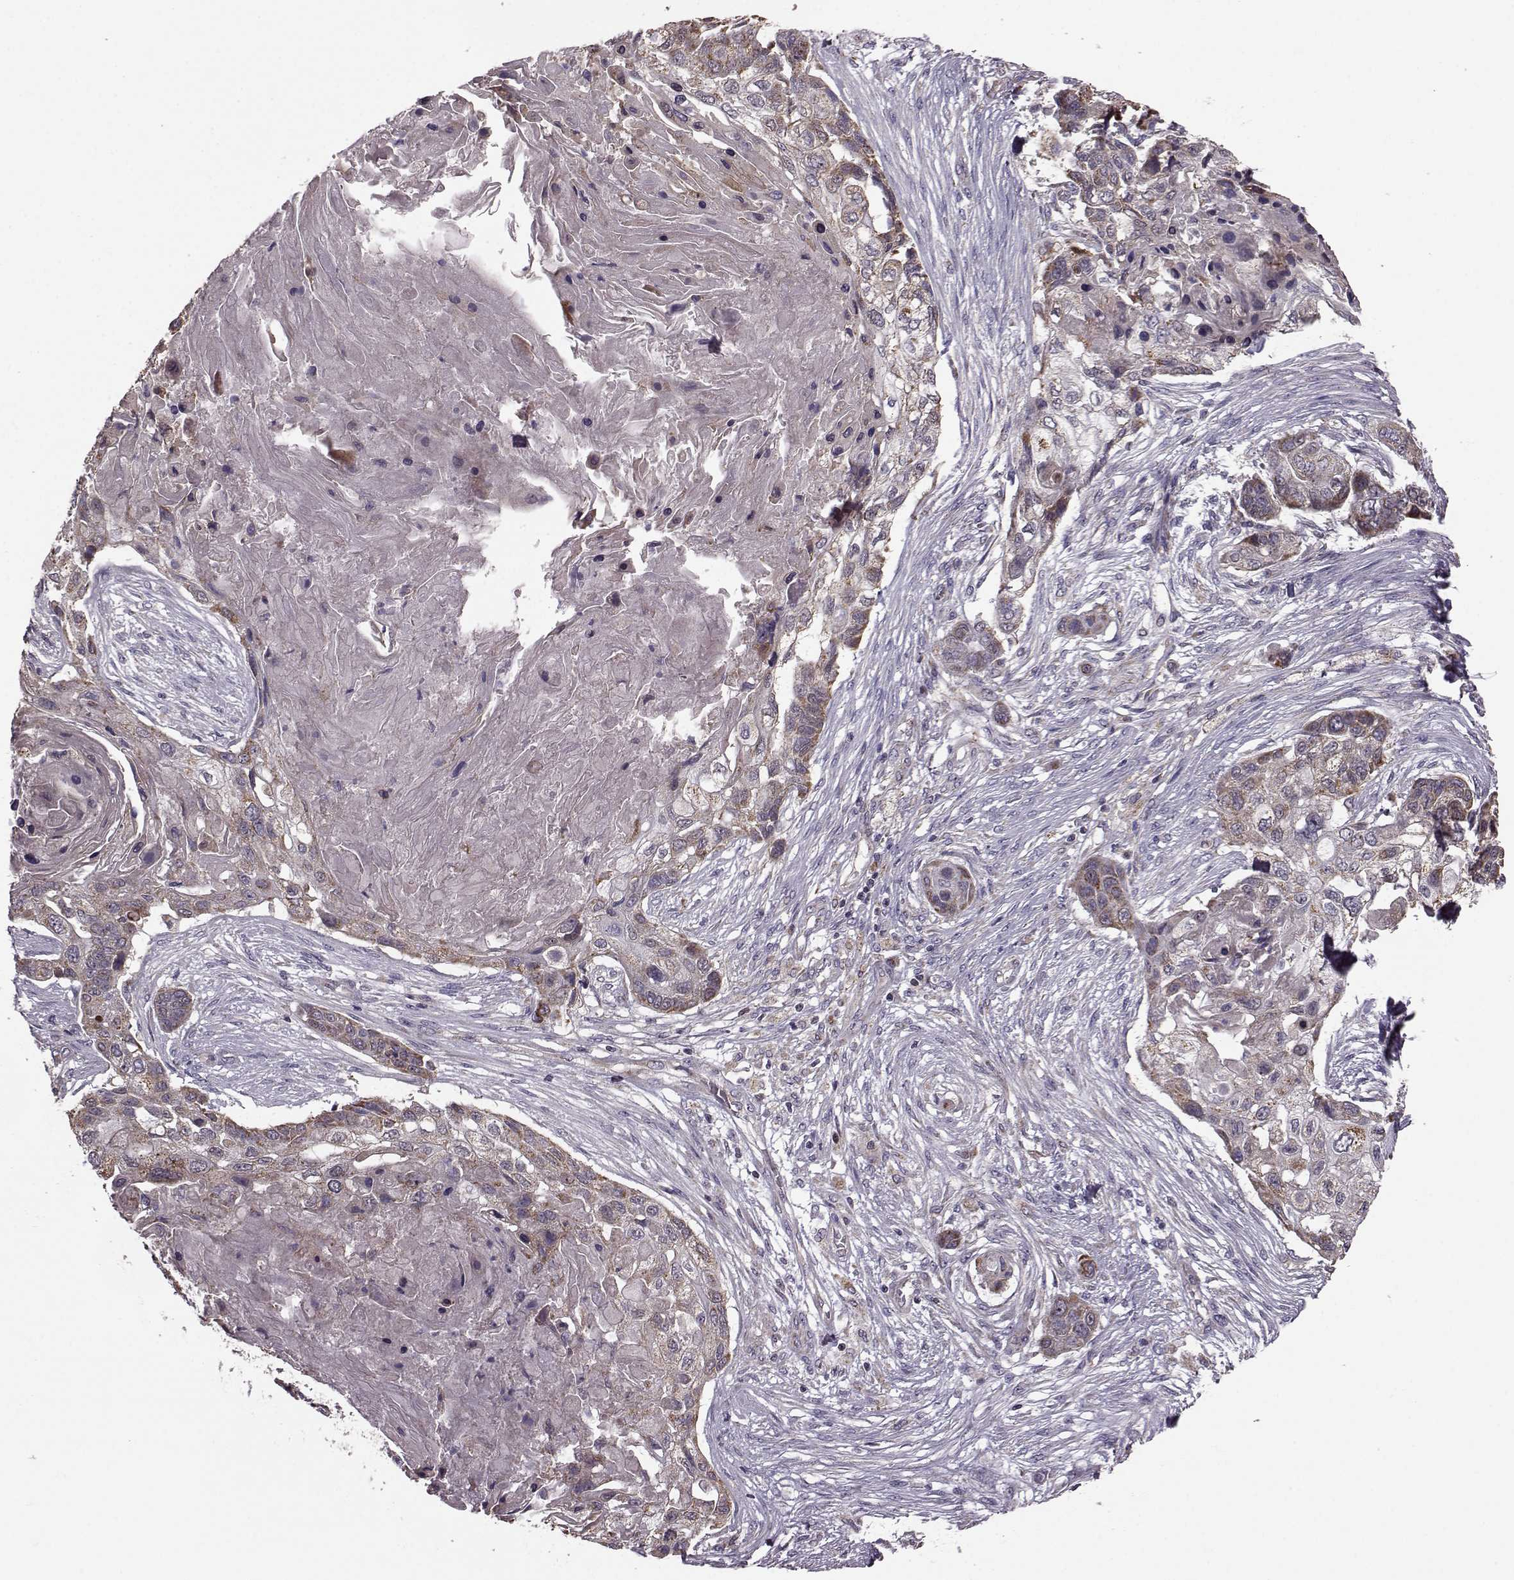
{"staining": {"intensity": "moderate", "quantity": ">75%", "location": "cytoplasmic/membranous"}, "tissue": "lung cancer", "cell_type": "Tumor cells", "image_type": "cancer", "snomed": [{"axis": "morphology", "description": "Squamous cell carcinoma, NOS"}, {"axis": "topography", "description": "Lung"}], "caption": "Immunohistochemistry of human lung squamous cell carcinoma displays medium levels of moderate cytoplasmic/membranous staining in approximately >75% of tumor cells.", "gene": "PUDP", "patient": {"sex": "male", "age": 69}}